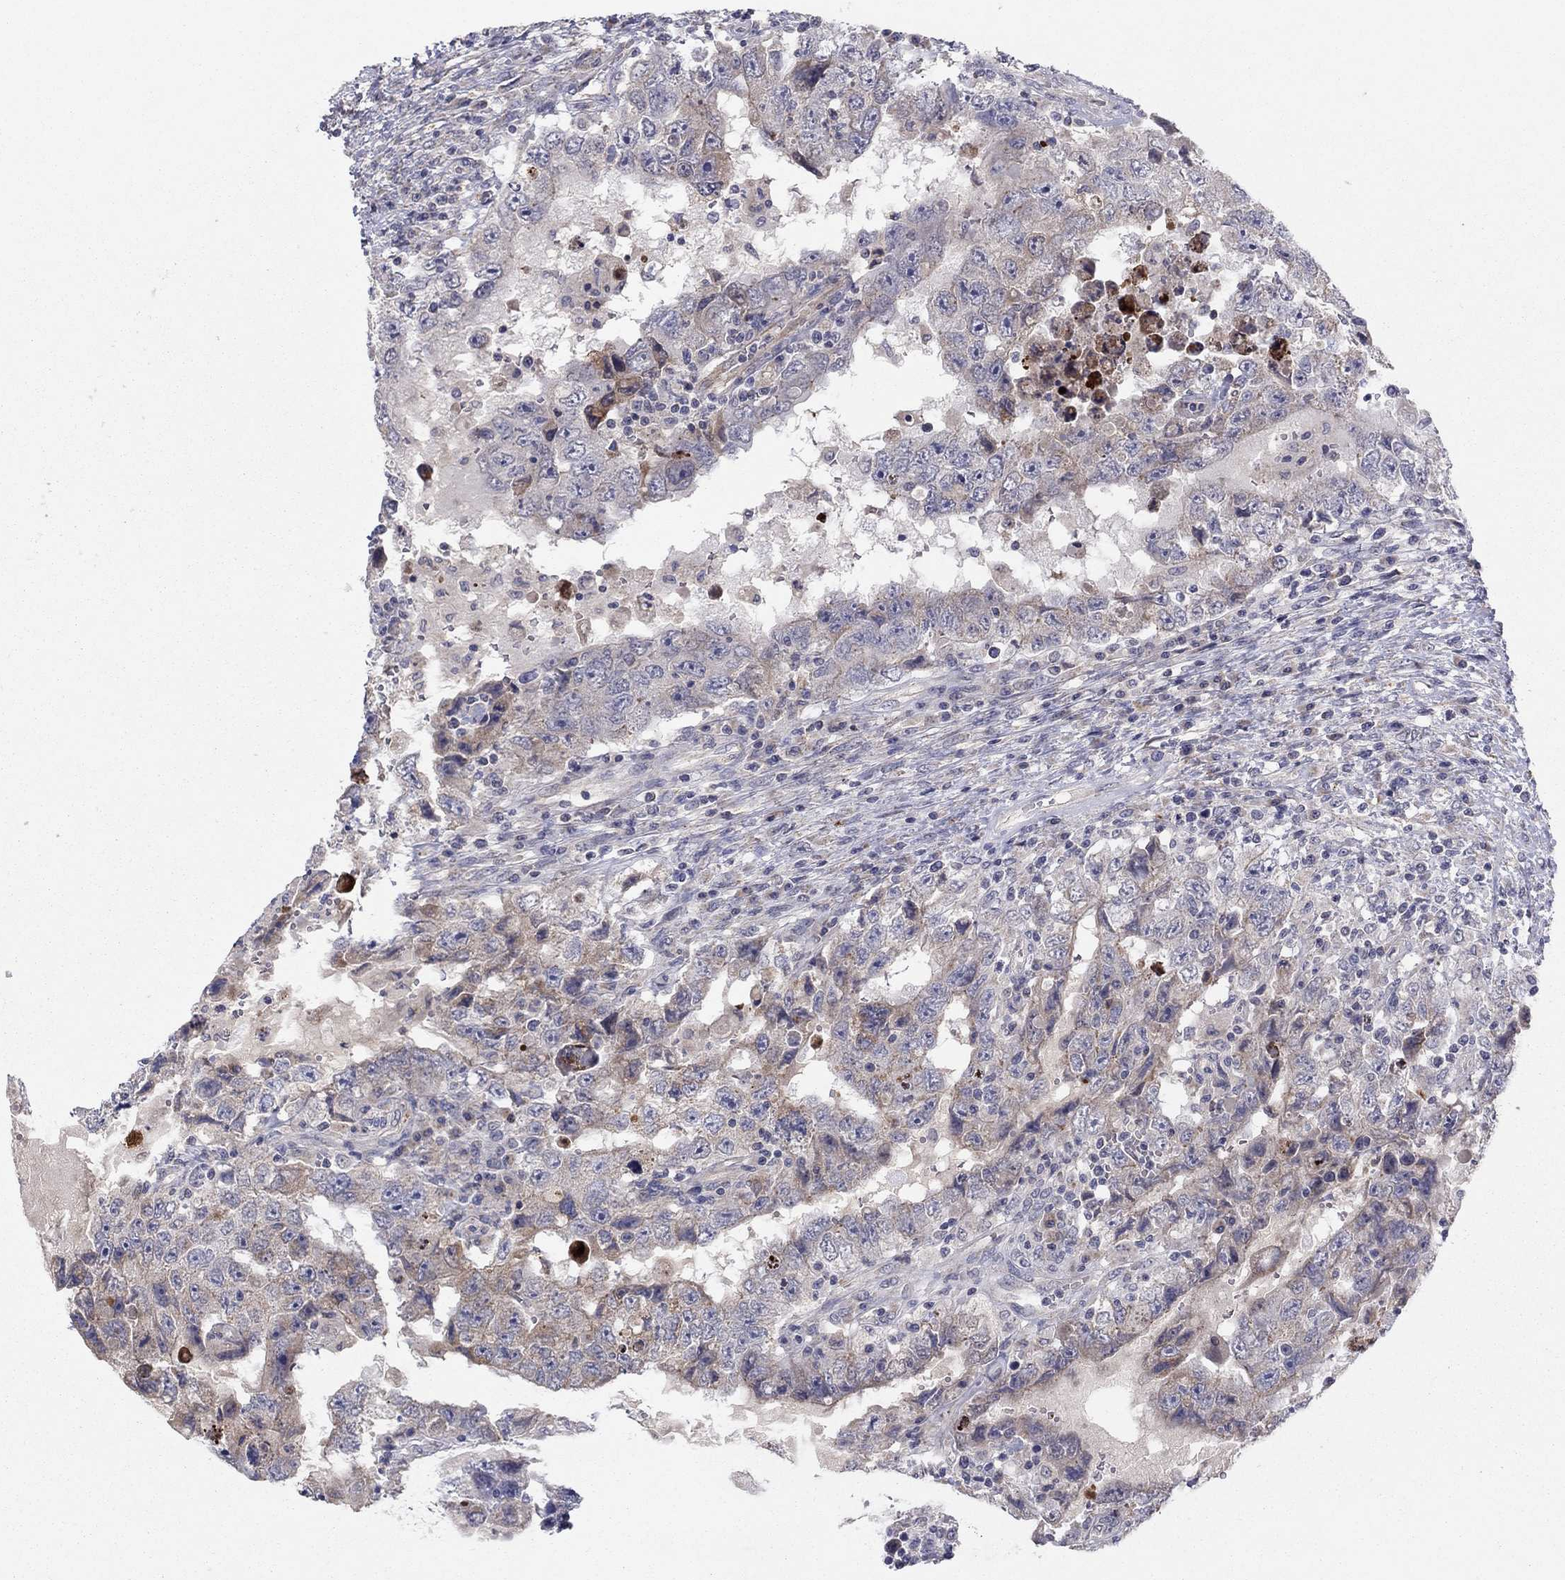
{"staining": {"intensity": "moderate", "quantity": "<25%", "location": "cytoplasmic/membranous"}, "tissue": "testis cancer", "cell_type": "Tumor cells", "image_type": "cancer", "snomed": [{"axis": "morphology", "description": "Carcinoma, Embryonal, NOS"}, {"axis": "topography", "description": "Testis"}], "caption": "The photomicrograph shows a brown stain indicating the presence of a protein in the cytoplasmic/membranous of tumor cells in testis cancer (embryonal carcinoma). Nuclei are stained in blue.", "gene": "CRACDL", "patient": {"sex": "male", "age": 26}}